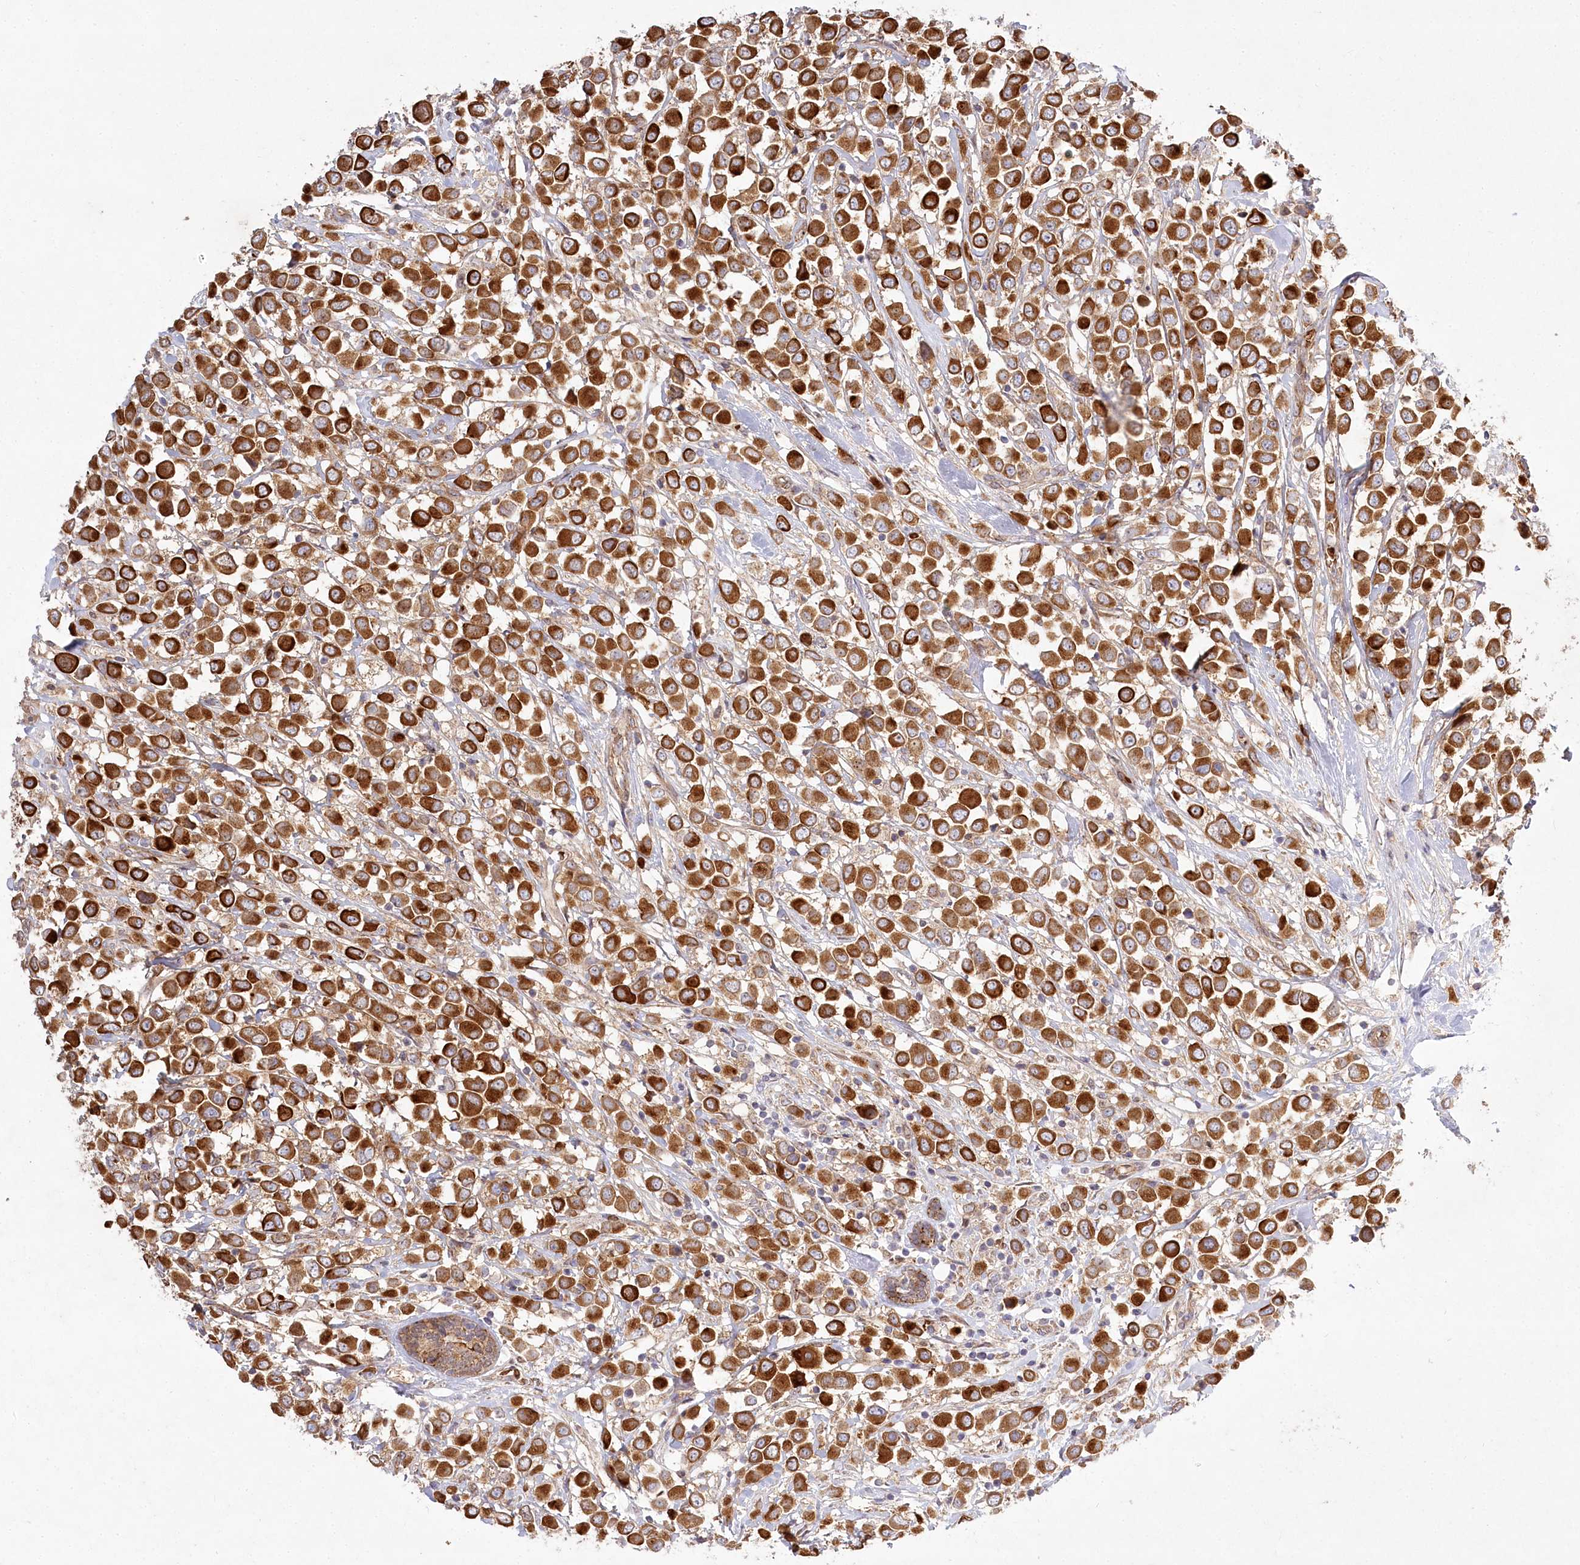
{"staining": {"intensity": "strong", "quantity": ">75%", "location": "cytoplasmic/membranous"}, "tissue": "breast cancer", "cell_type": "Tumor cells", "image_type": "cancer", "snomed": [{"axis": "morphology", "description": "Duct carcinoma"}, {"axis": "topography", "description": "Breast"}], "caption": "A high amount of strong cytoplasmic/membranous expression is identified in approximately >75% of tumor cells in breast cancer tissue.", "gene": "COMMD3", "patient": {"sex": "female", "age": 61}}